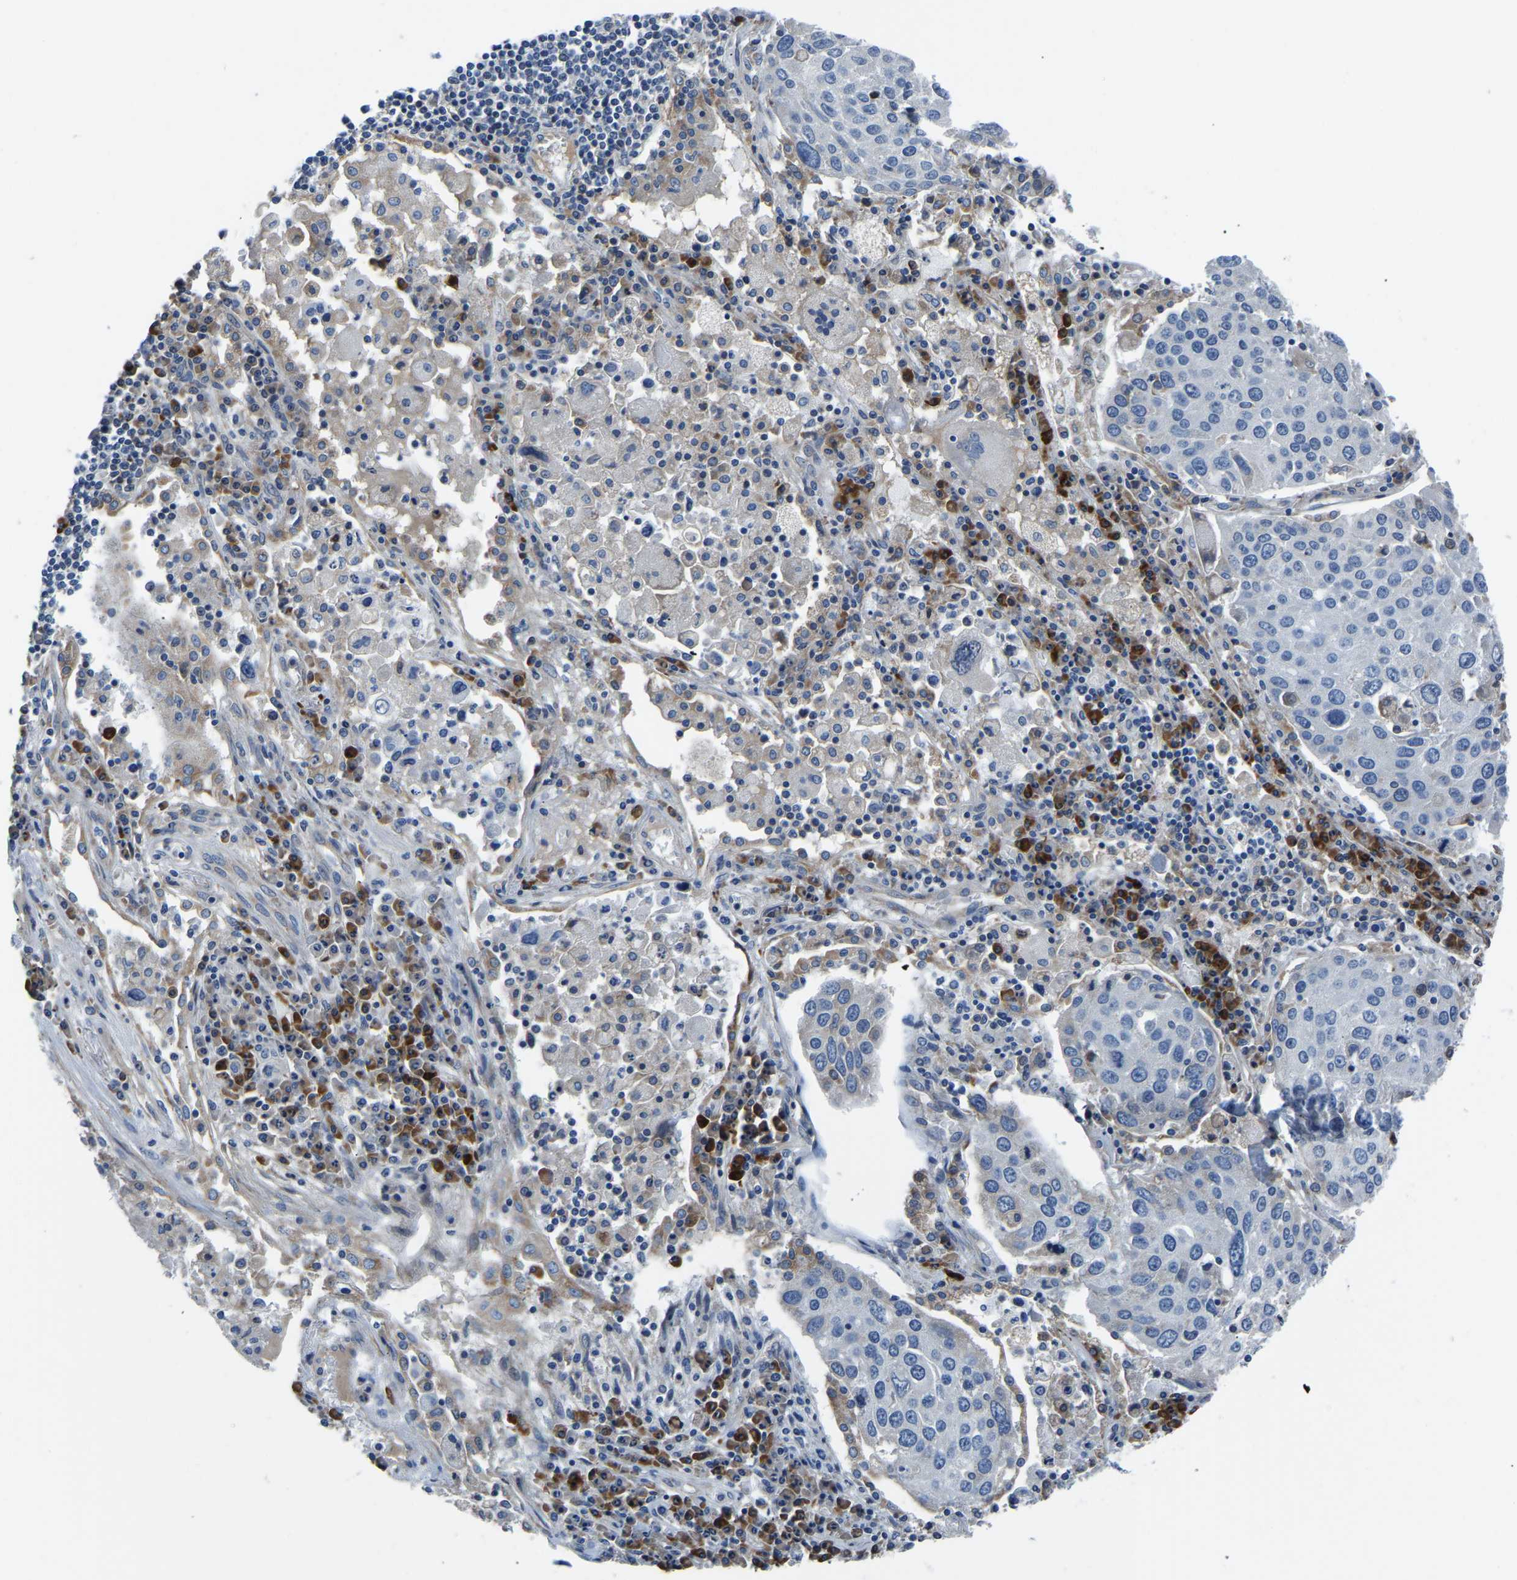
{"staining": {"intensity": "negative", "quantity": "none", "location": "none"}, "tissue": "lung cancer", "cell_type": "Tumor cells", "image_type": "cancer", "snomed": [{"axis": "morphology", "description": "Squamous cell carcinoma, NOS"}, {"axis": "topography", "description": "Lung"}], "caption": "IHC of human lung cancer (squamous cell carcinoma) shows no expression in tumor cells.", "gene": "LIAS", "patient": {"sex": "male", "age": 65}}